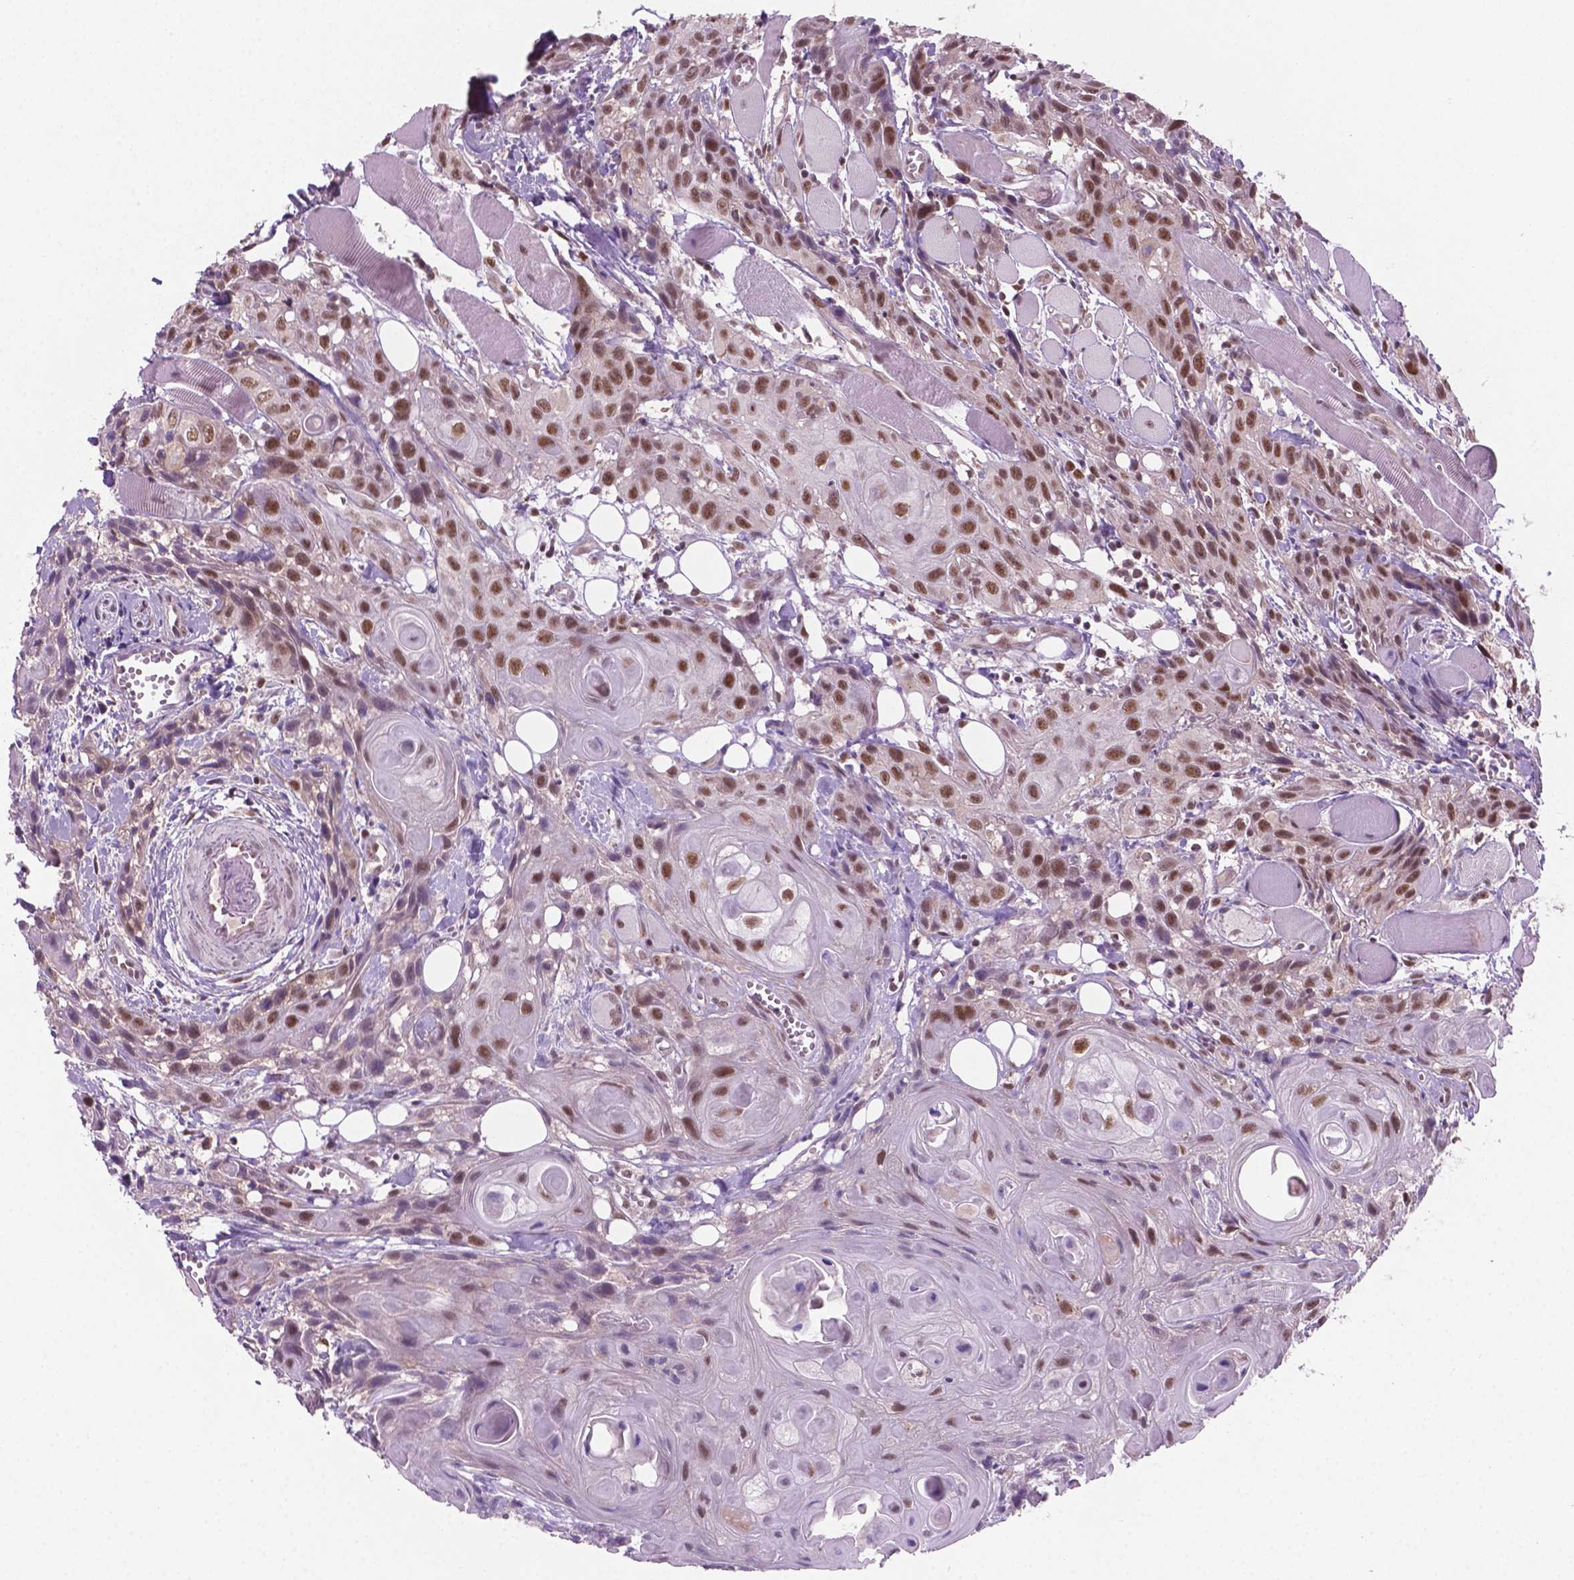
{"staining": {"intensity": "moderate", "quantity": ">75%", "location": "nuclear"}, "tissue": "head and neck cancer", "cell_type": "Tumor cells", "image_type": "cancer", "snomed": [{"axis": "morphology", "description": "Squamous cell carcinoma, NOS"}, {"axis": "topography", "description": "Oral tissue"}, {"axis": "topography", "description": "Head-Neck"}], "caption": "Immunohistochemical staining of human squamous cell carcinoma (head and neck) reveals medium levels of moderate nuclear staining in approximately >75% of tumor cells.", "gene": "PHAX", "patient": {"sex": "male", "age": 58}}